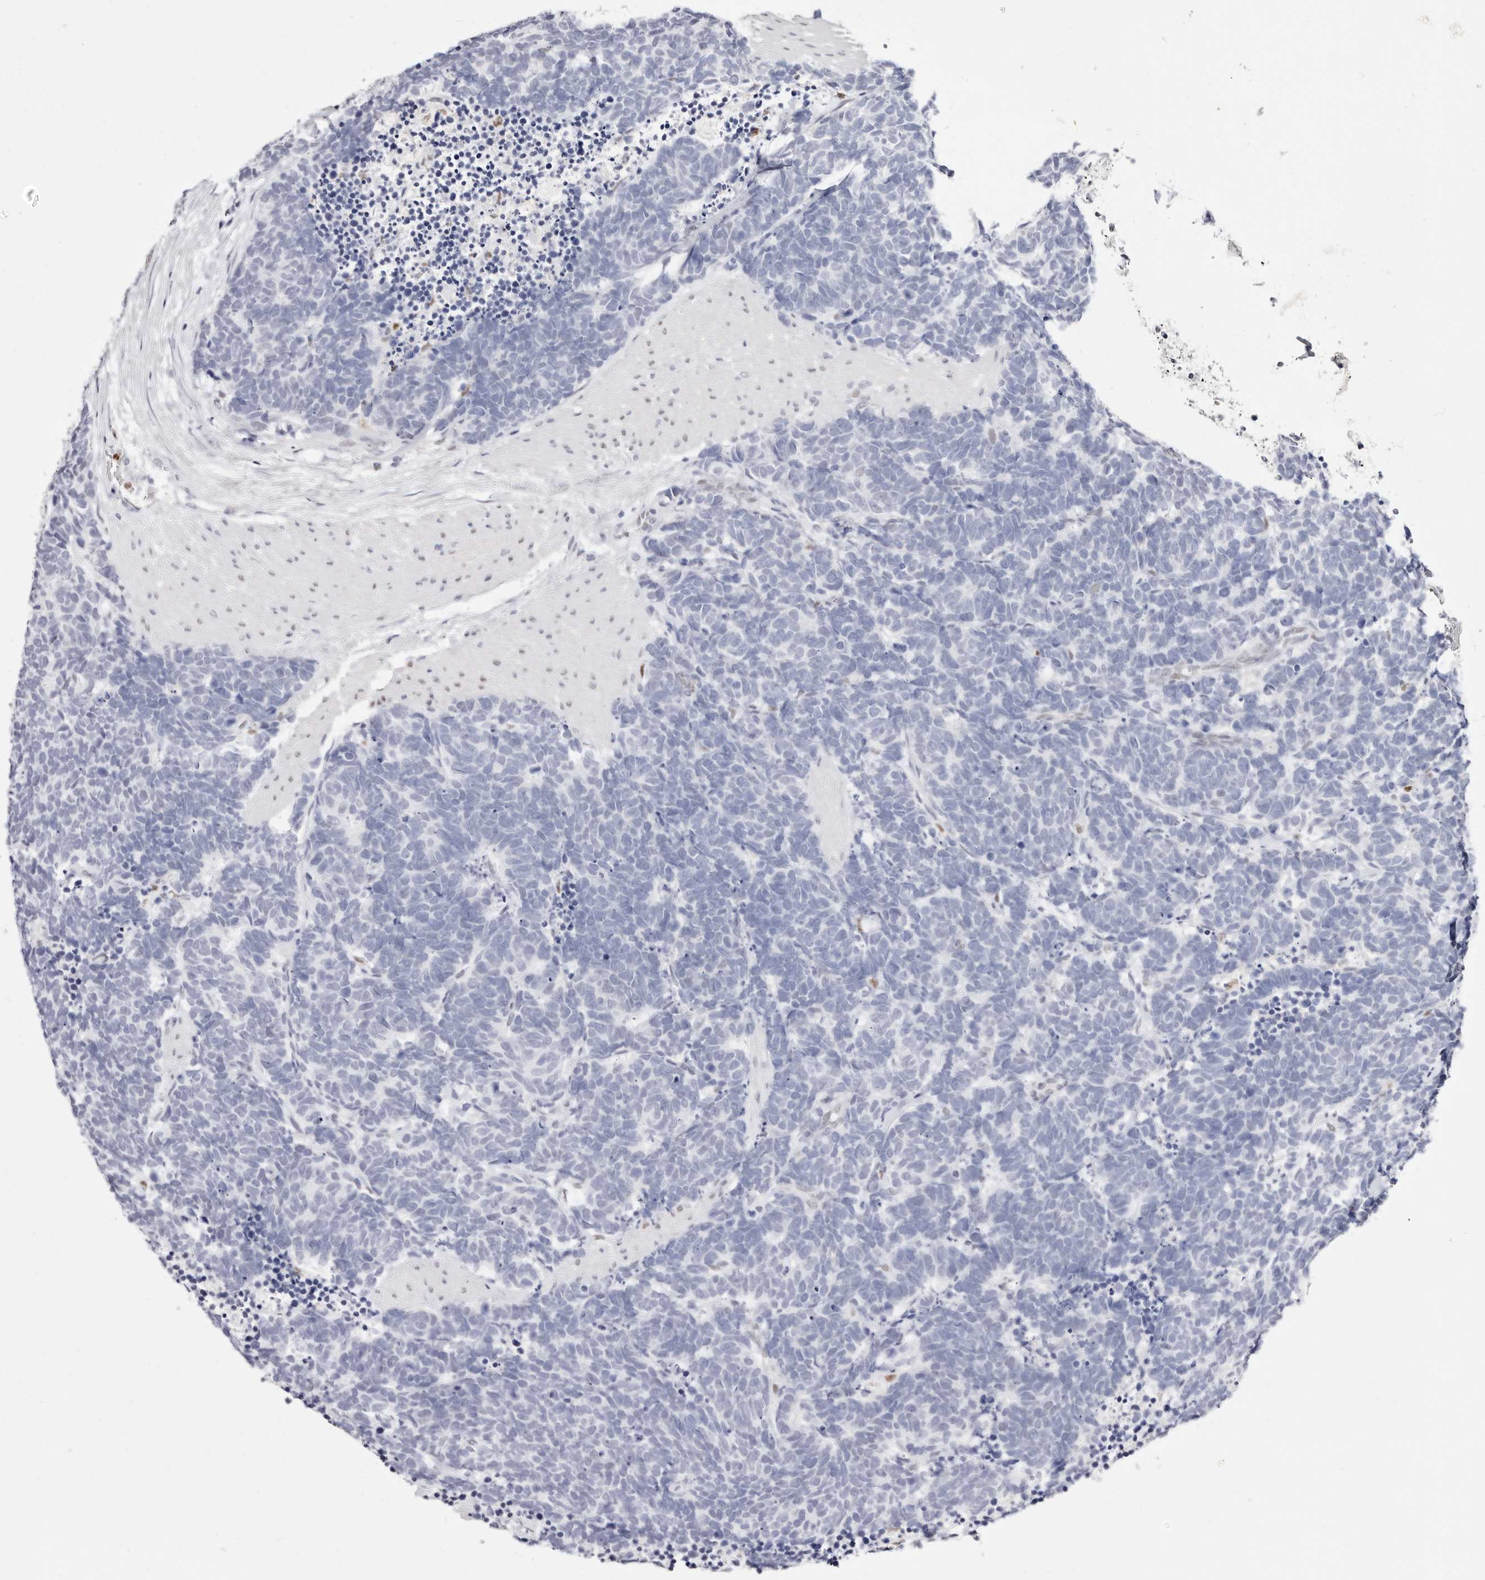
{"staining": {"intensity": "negative", "quantity": "none", "location": "none"}, "tissue": "carcinoid", "cell_type": "Tumor cells", "image_type": "cancer", "snomed": [{"axis": "morphology", "description": "Carcinoma, NOS"}, {"axis": "morphology", "description": "Carcinoid, malignant, NOS"}, {"axis": "topography", "description": "Urinary bladder"}], "caption": "Human carcinoid stained for a protein using immunohistochemistry reveals no positivity in tumor cells.", "gene": "TKT", "patient": {"sex": "male", "age": 57}}